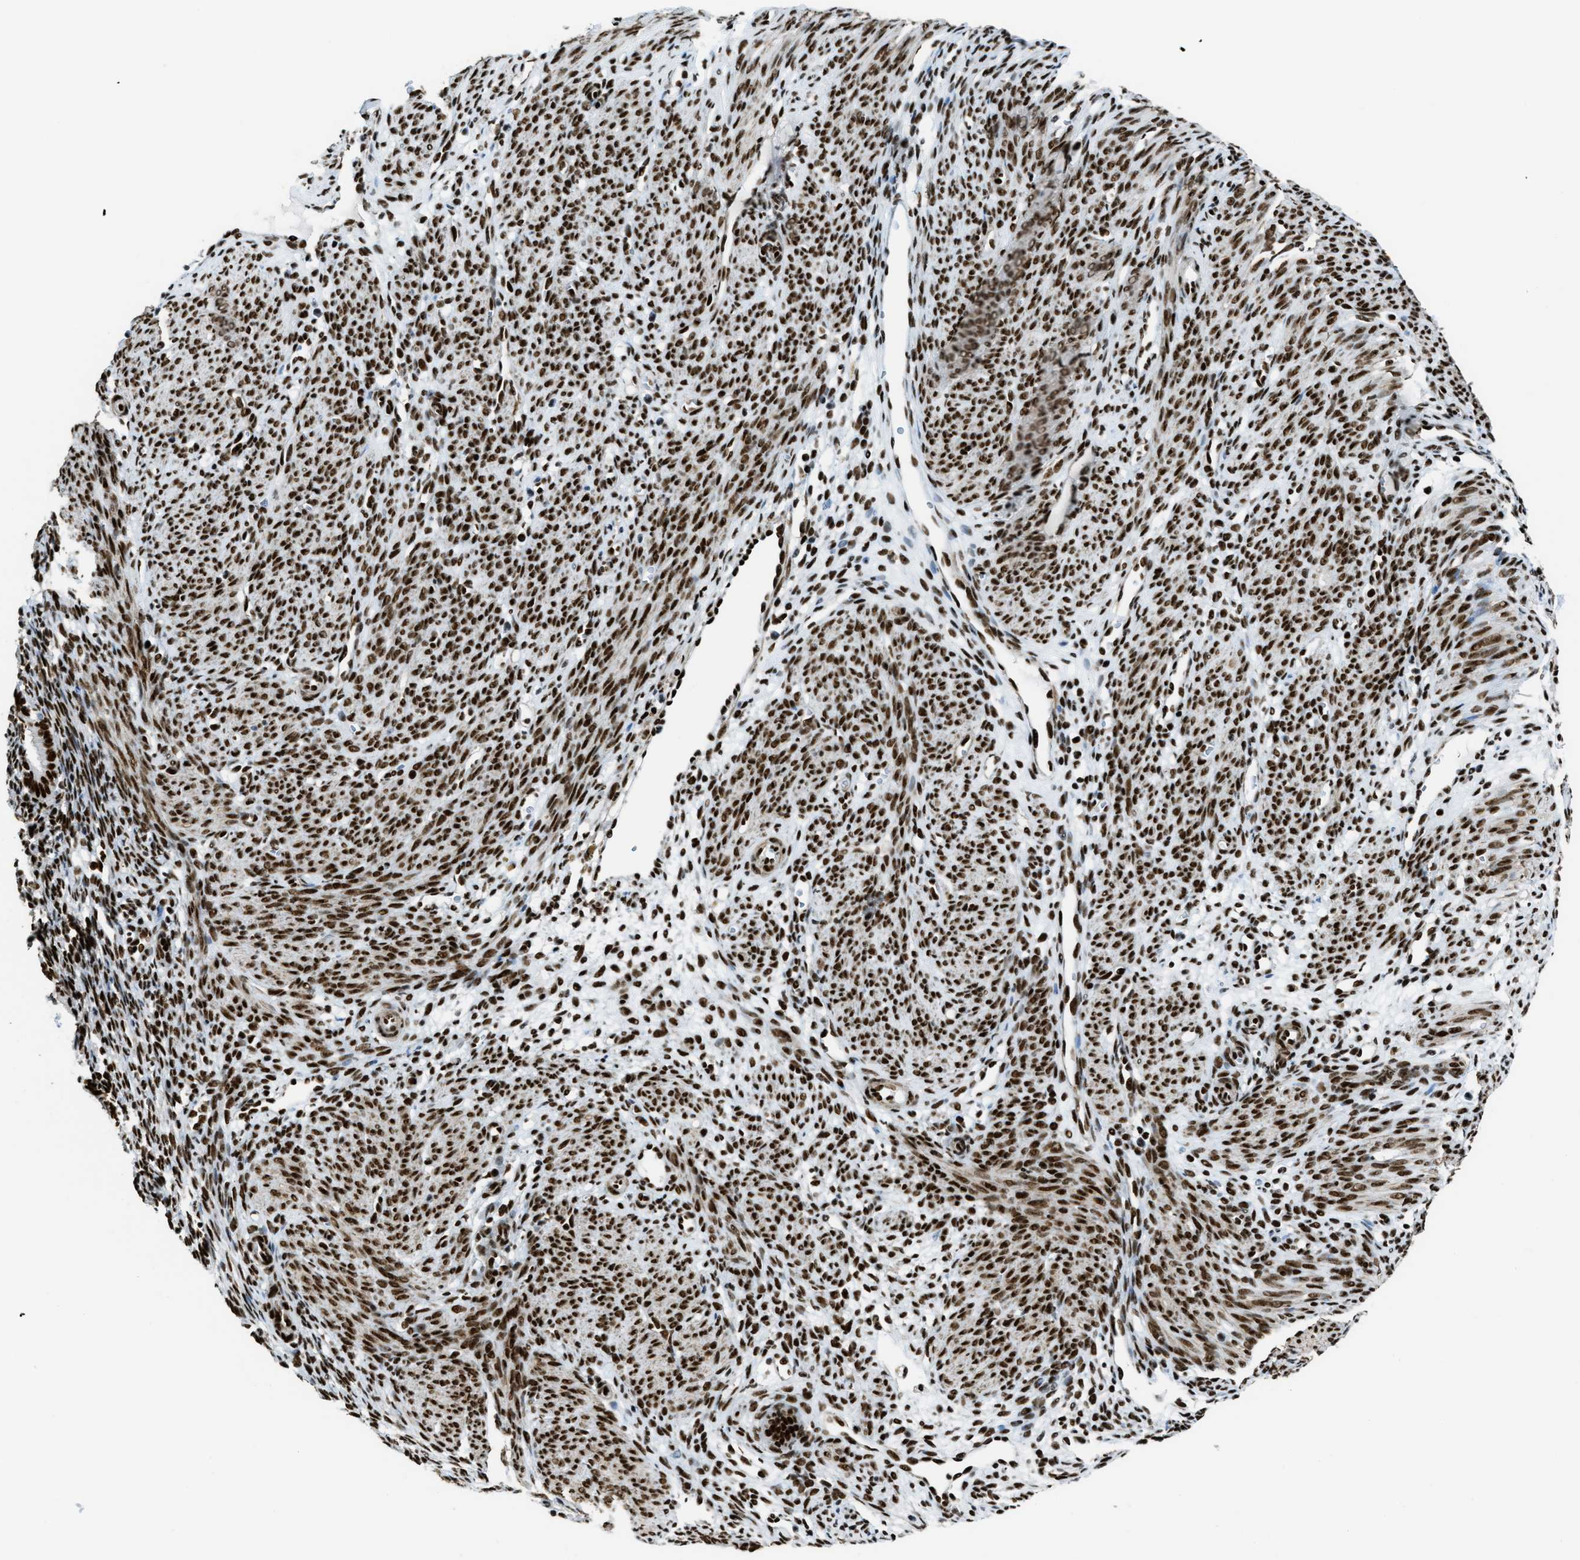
{"staining": {"intensity": "strong", "quantity": ">75%", "location": "nuclear"}, "tissue": "endometrium", "cell_type": "Cells in endometrial stroma", "image_type": "normal", "snomed": [{"axis": "morphology", "description": "Normal tissue, NOS"}, {"axis": "morphology", "description": "Adenocarcinoma, NOS"}, {"axis": "topography", "description": "Endometrium"}, {"axis": "topography", "description": "Ovary"}], "caption": "Endometrium stained with IHC exhibits strong nuclear staining in approximately >75% of cells in endometrial stroma. The staining was performed using DAB (3,3'-diaminobenzidine), with brown indicating positive protein expression. Nuclei are stained blue with hematoxylin.", "gene": "ZNF207", "patient": {"sex": "female", "age": 68}}